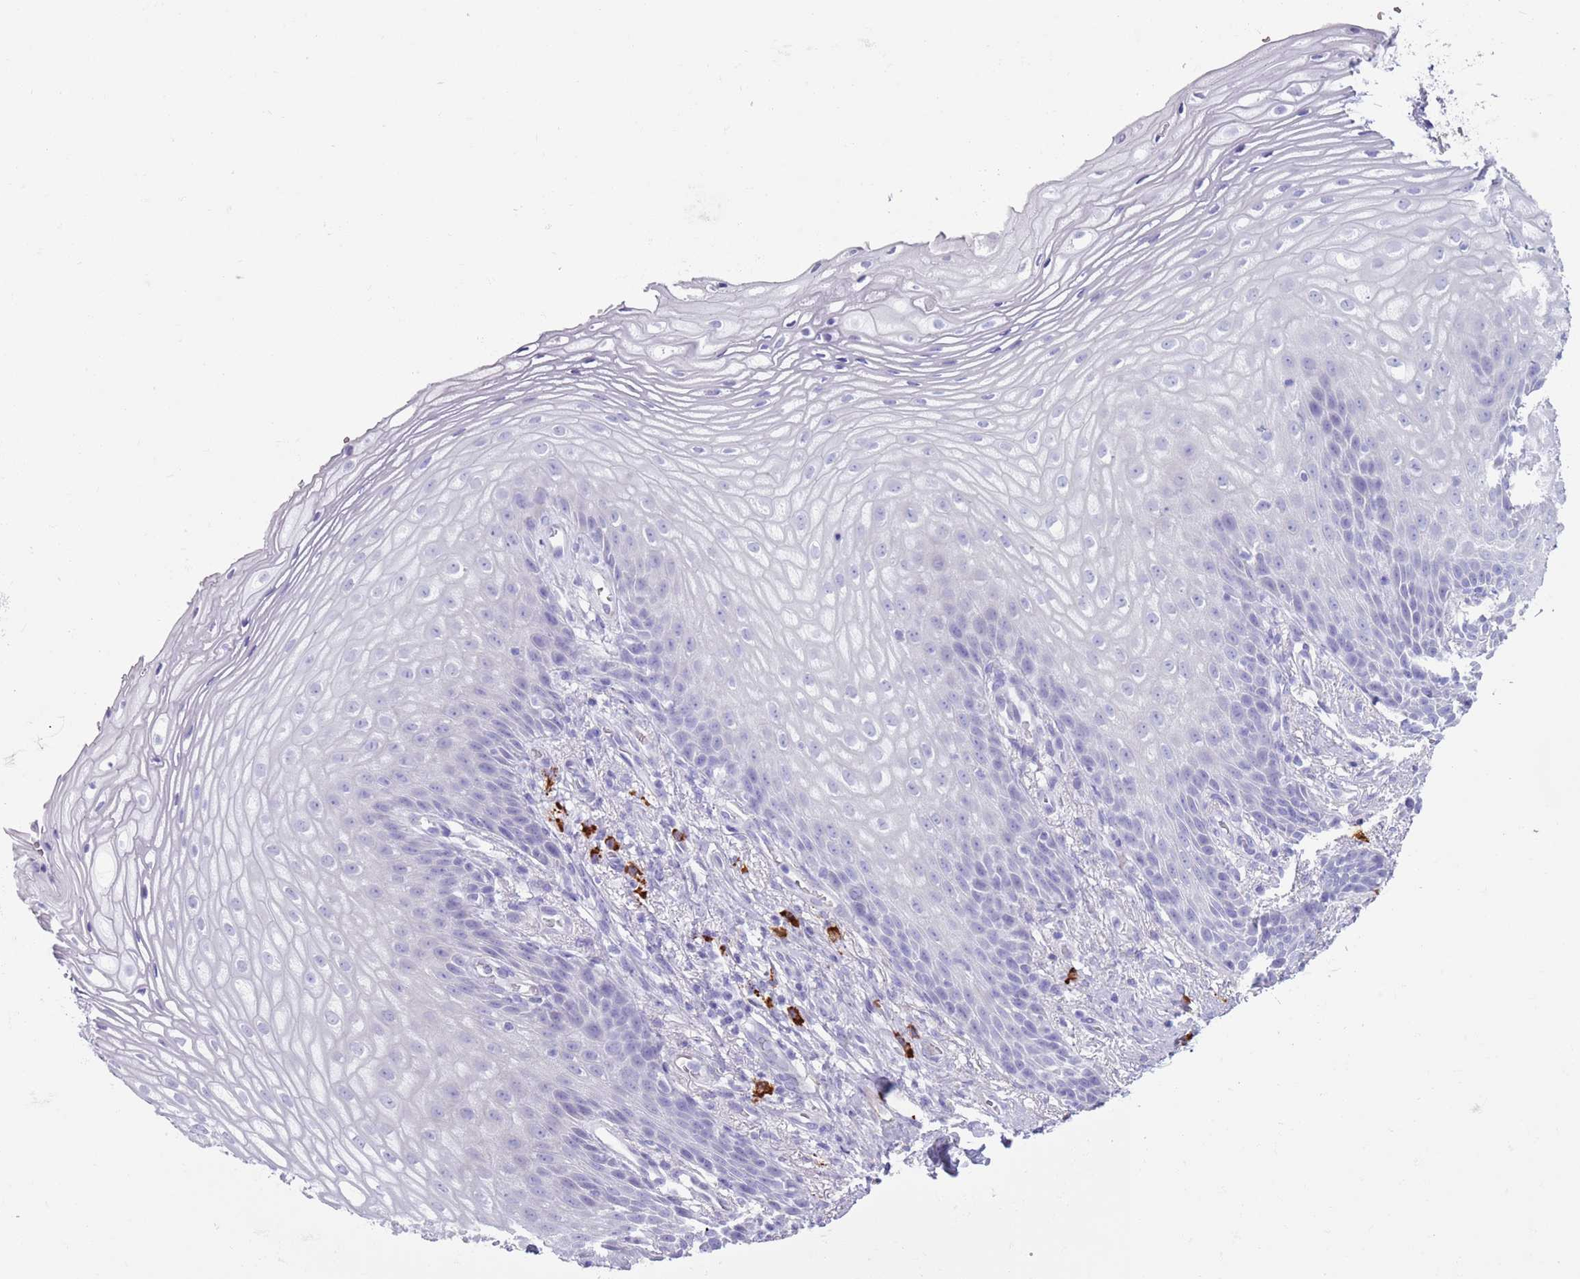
{"staining": {"intensity": "negative", "quantity": "none", "location": "none"}, "tissue": "vagina", "cell_type": "Squamous epithelial cells", "image_type": "normal", "snomed": [{"axis": "morphology", "description": "Normal tissue, NOS"}, {"axis": "topography", "description": "Vagina"}], "caption": "Vagina stained for a protein using immunohistochemistry exhibits no staining squamous epithelial cells.", "gene": "ENSG00000263020", "patient": {"sex": "female", "age": 60}}